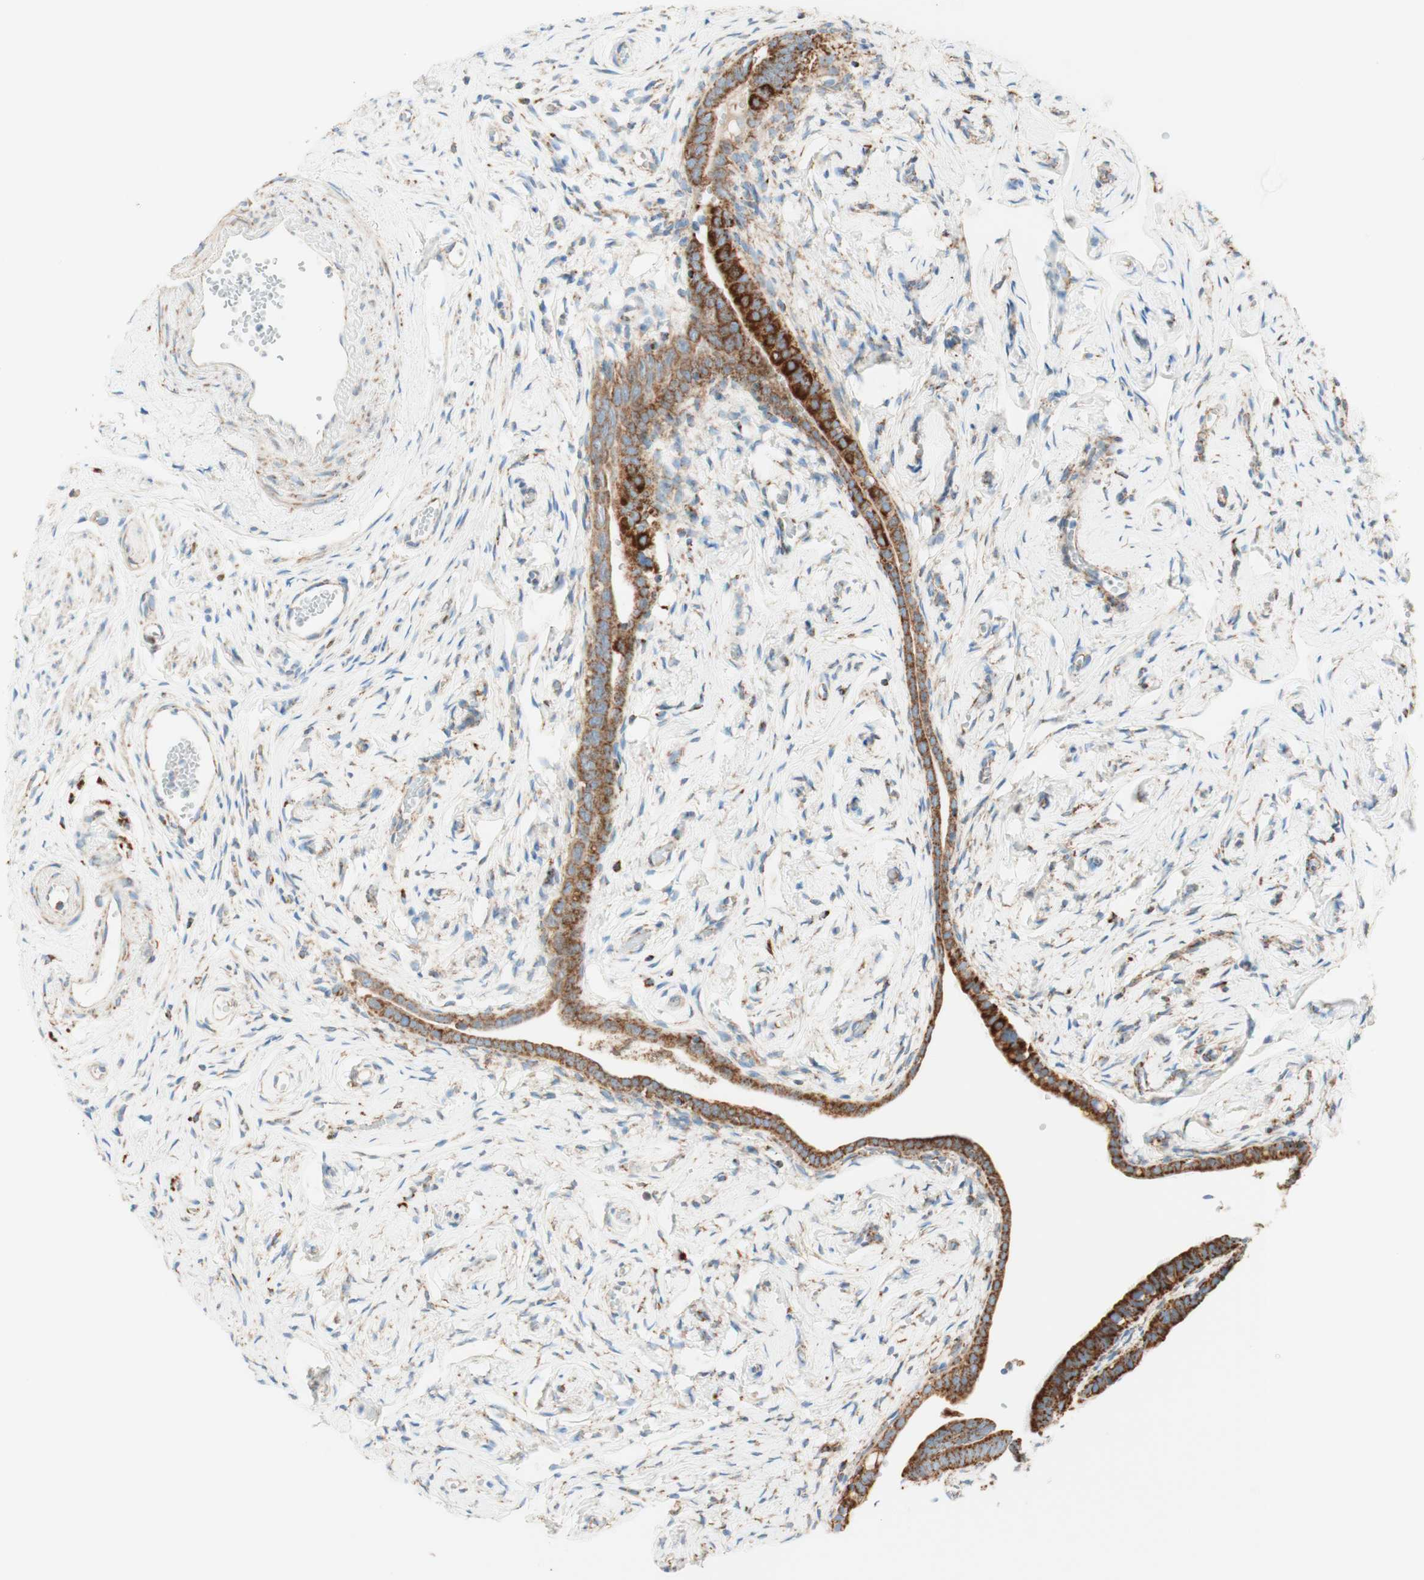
{"staining": {"intensity": "strong", "quantity": ">75%", "location": "cytoplasmic/membranous"}, "tissue": "fallopian tube", "cell_type": "Glandular cells", "image_type": "normal", "snomed": [{"axis": "morphology", "description": "Normal tissue, NOS"}, {"axis": "topography", "description": "Fallopian tube"}], "caption": "Approximately >75% of glandular cells in benign fallopian tube display strong cytoplasmic/membranous protein positivity as visualized by brown immunohistochemical staining.", "gene": "TOMM20", "patient": {"sex": "female", "age": 71}}